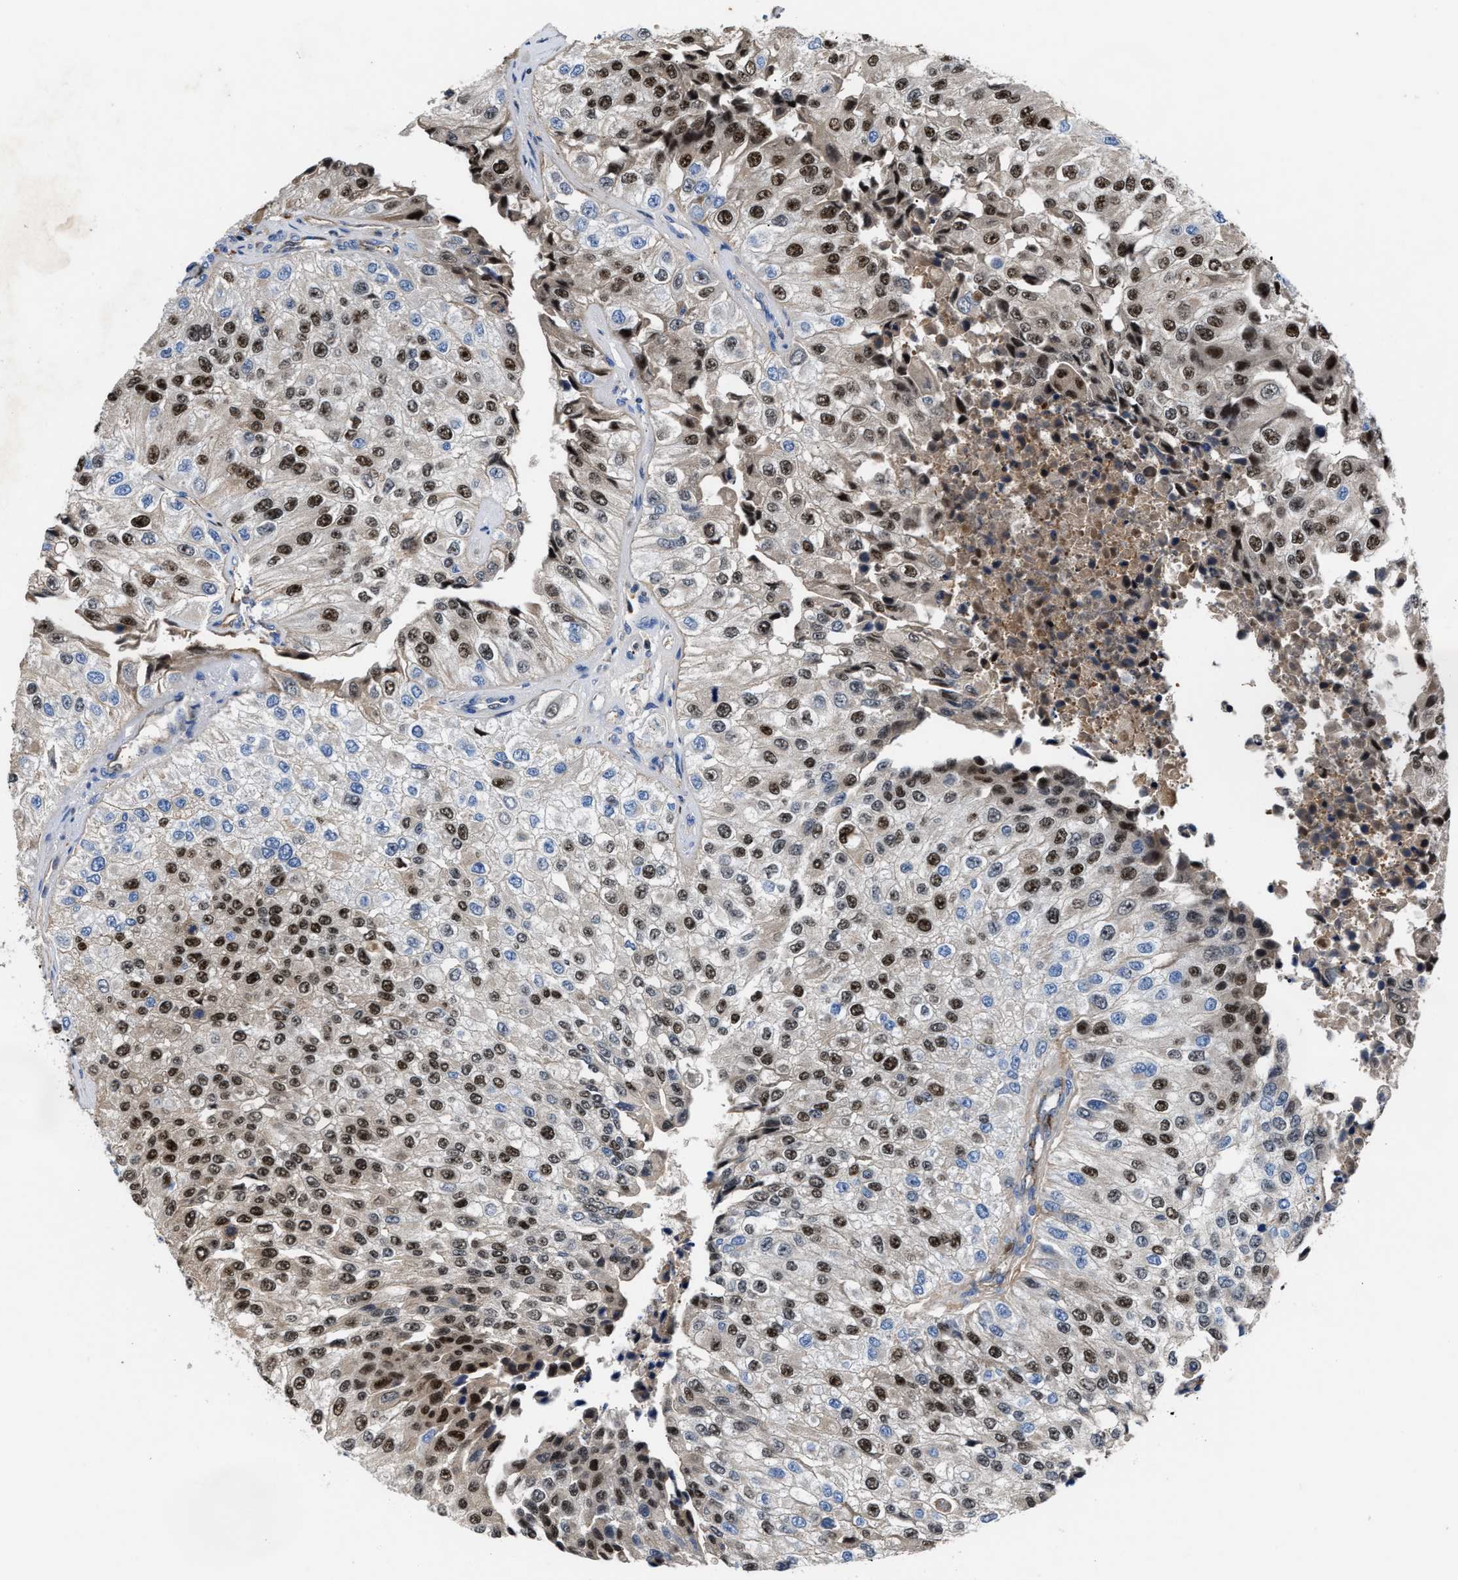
{"staining": {"intensity": "moderate", "quantity": "25%-75%", "location": "nuclear"}, "tissue": "urothelial cancer", "cell_type": "Tumor cells", "image_type": "cancer", "snomed": [{"axis": "morphology", "description": "Urothelial carcinoma, High grade"}, {"axis": "topography", "description": "Kidney"}, {"axis": "topography", "description": "Urinary bladder"}], "caption": "A histopathology image of urothelial cancer stained for a protein displays moderate nuclear brown staining in tumor cells.", "gene": "CCDC171", "patient": {"sex": "male", "age": 77}}